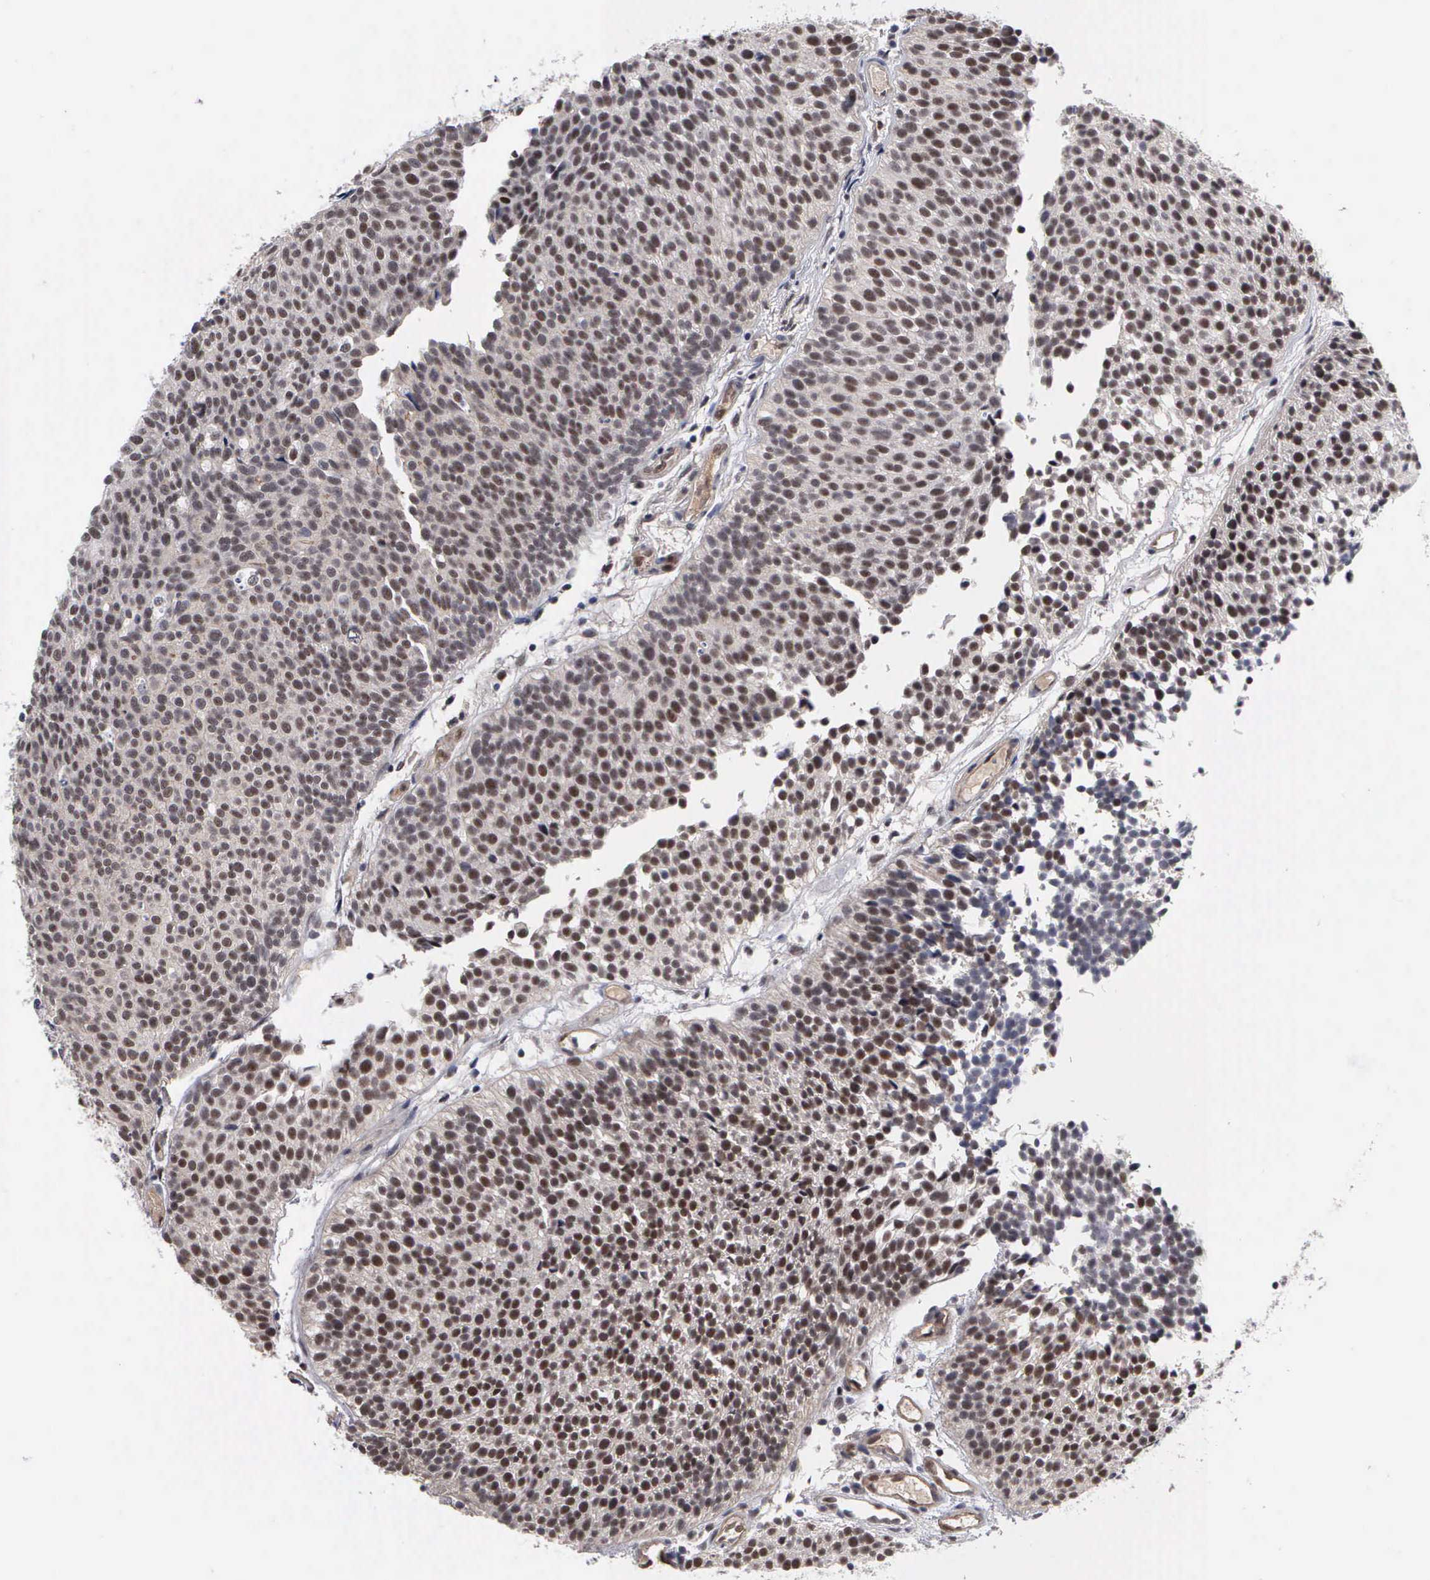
{"staining": {"intensity": "moderate", "quantity": "25%-75%", "location": "nuclear"}, "tissue": "urothelial cancer", "cell_type": "Tumor cells", "image_type": "cancer", "snomed": [{"axis": "morphology", "description": "Urothelial carcinoma, Low grade"}, {"axis": "topography", "description": "Urinary bladder"}], "caption": "A brown stain highlights moderate nuclear positivity of a protein in human low-grade urothelial carcinoma tumor cells.", "gene": "ZBTB33", "patient": {"sex": "male", "age": 85}}